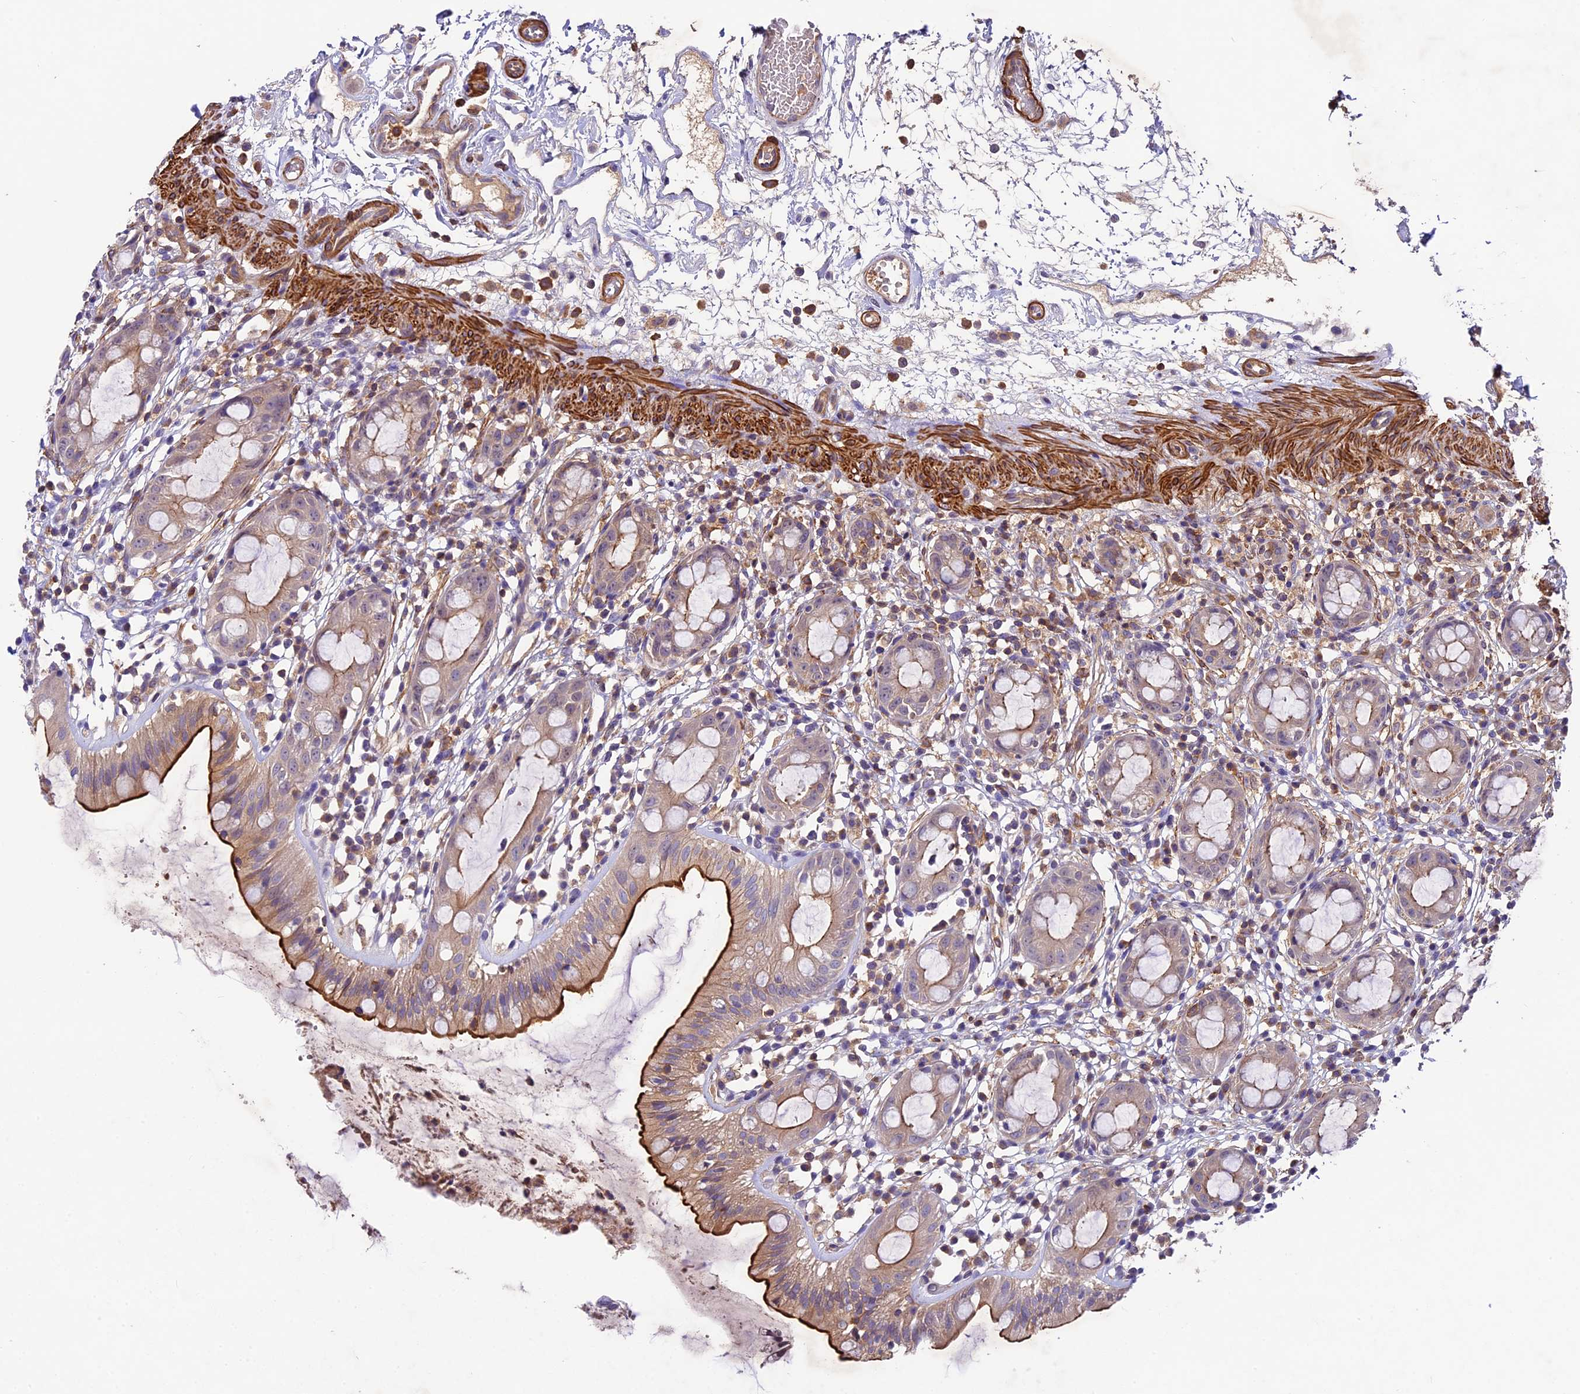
{"staining": {"intensity": "strong", "quantity": "25%-75%", "location": "cytoplasmic/membranous"}, "tissue": "rectum", "cell_type": "Glandular cells", "image_type": "normal", "snomed": [{"axis": "morphology", "description": "Normal tissue, NOS"}, {"axis": "topography", "description": "Rectum"}], "caption": "Protein analysis of benign rectum reveals strong cytoplasmic/membranous expression in about 25%-75% of glandular cells.", "gene": "TBC1D1", "patient": {"sex": "female", "age": 57}}